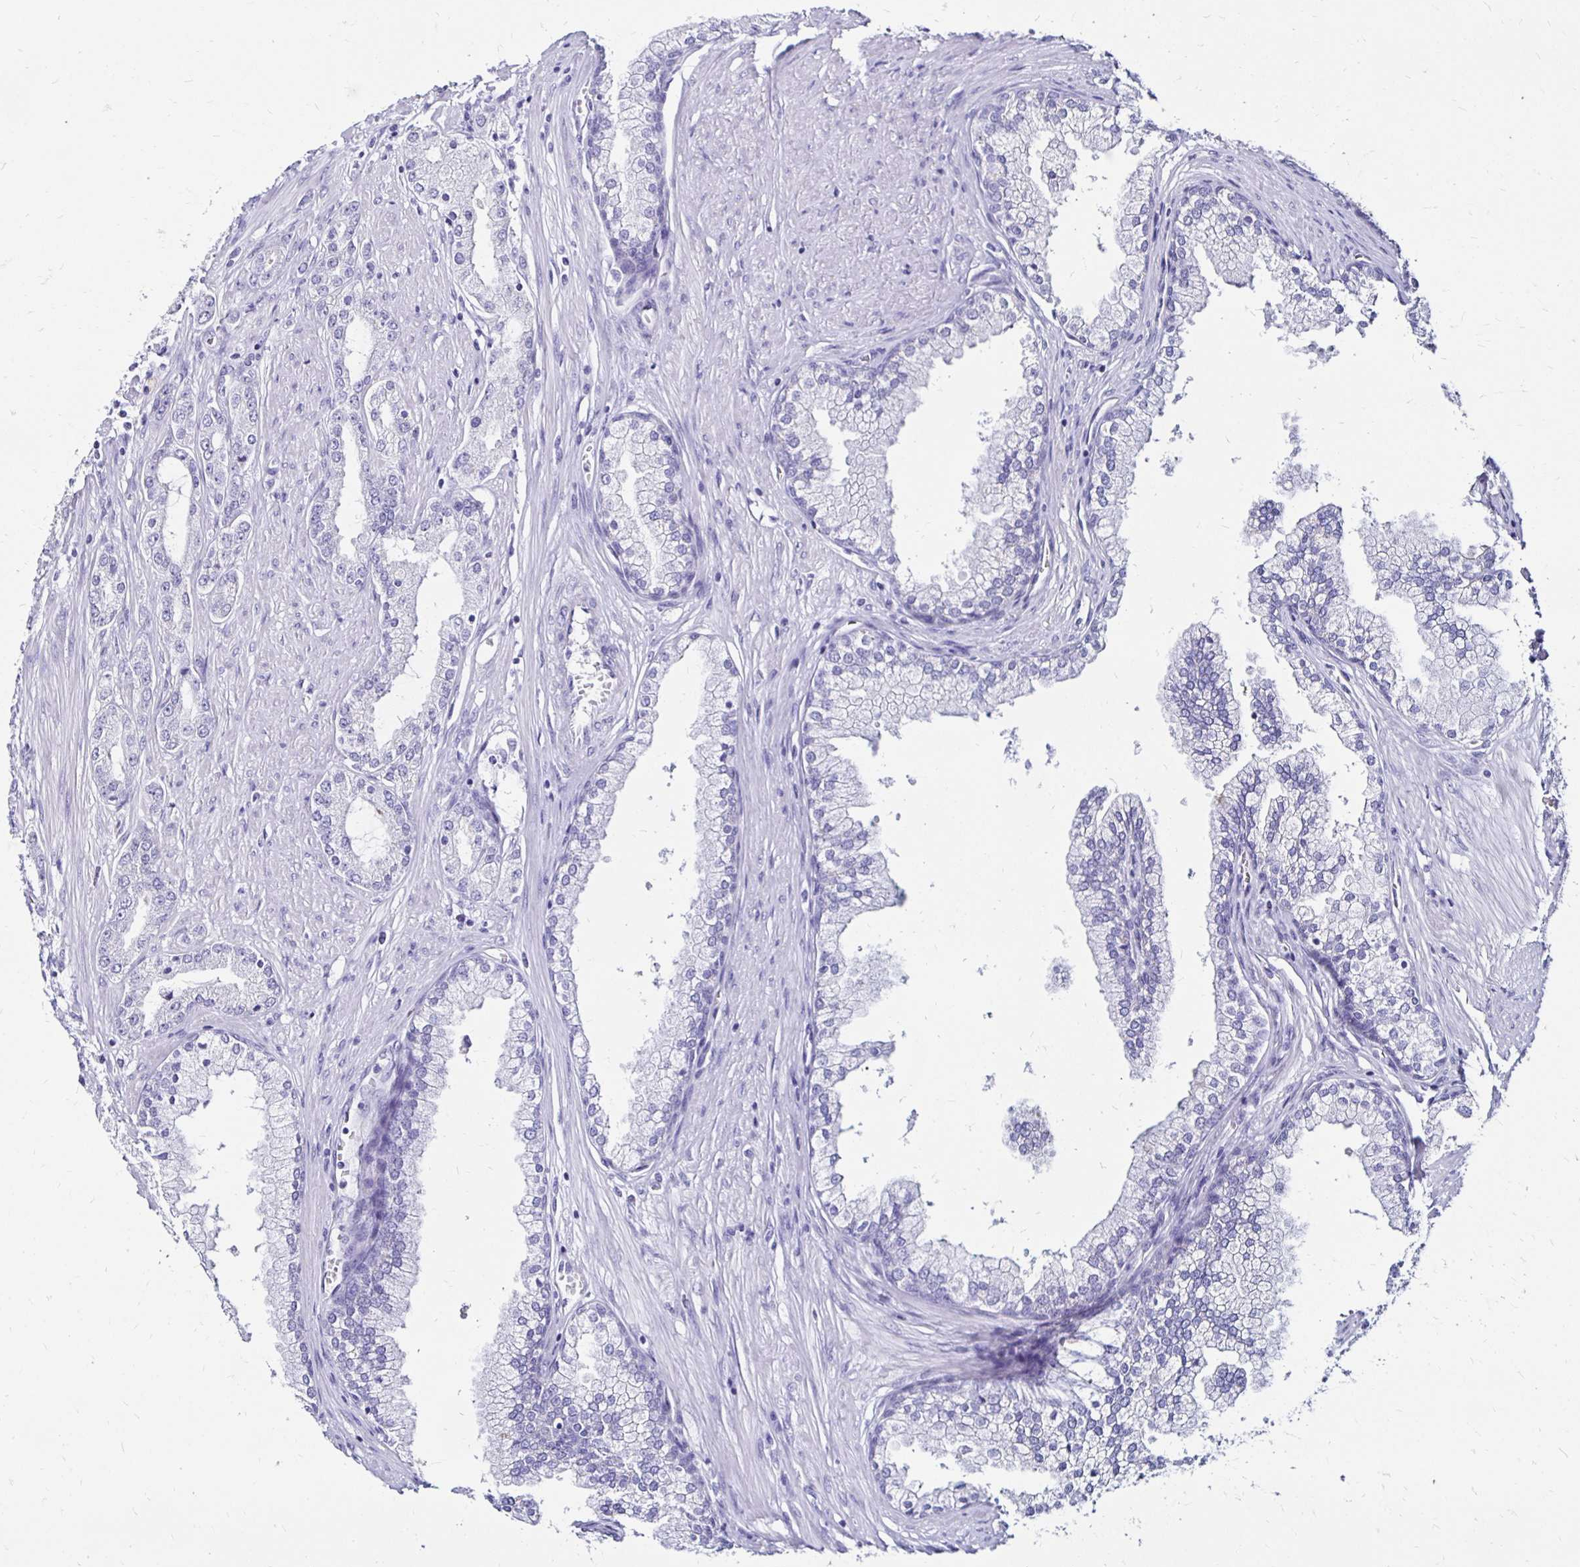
{"staining": {"intensity": "negative", "quantity": "none", "location": "none"}, "tissue": "prostate cancer", "cell_type": "Tumor cells", "image_type": "cancer", "snomed": [{"axis": "morphology", "description": "Adenocarcinoma, High grade"}, {"axis": "topography", "description": "Prostate"}], "caption": "This histopathology image is of prostate cancer stained with IHC to label a protein in brown with the nuclei are counter-stained blue. There is no expression in tumor cells.", "gene": "KCNT1", "patient": {"sex": "male", "age": 66}}